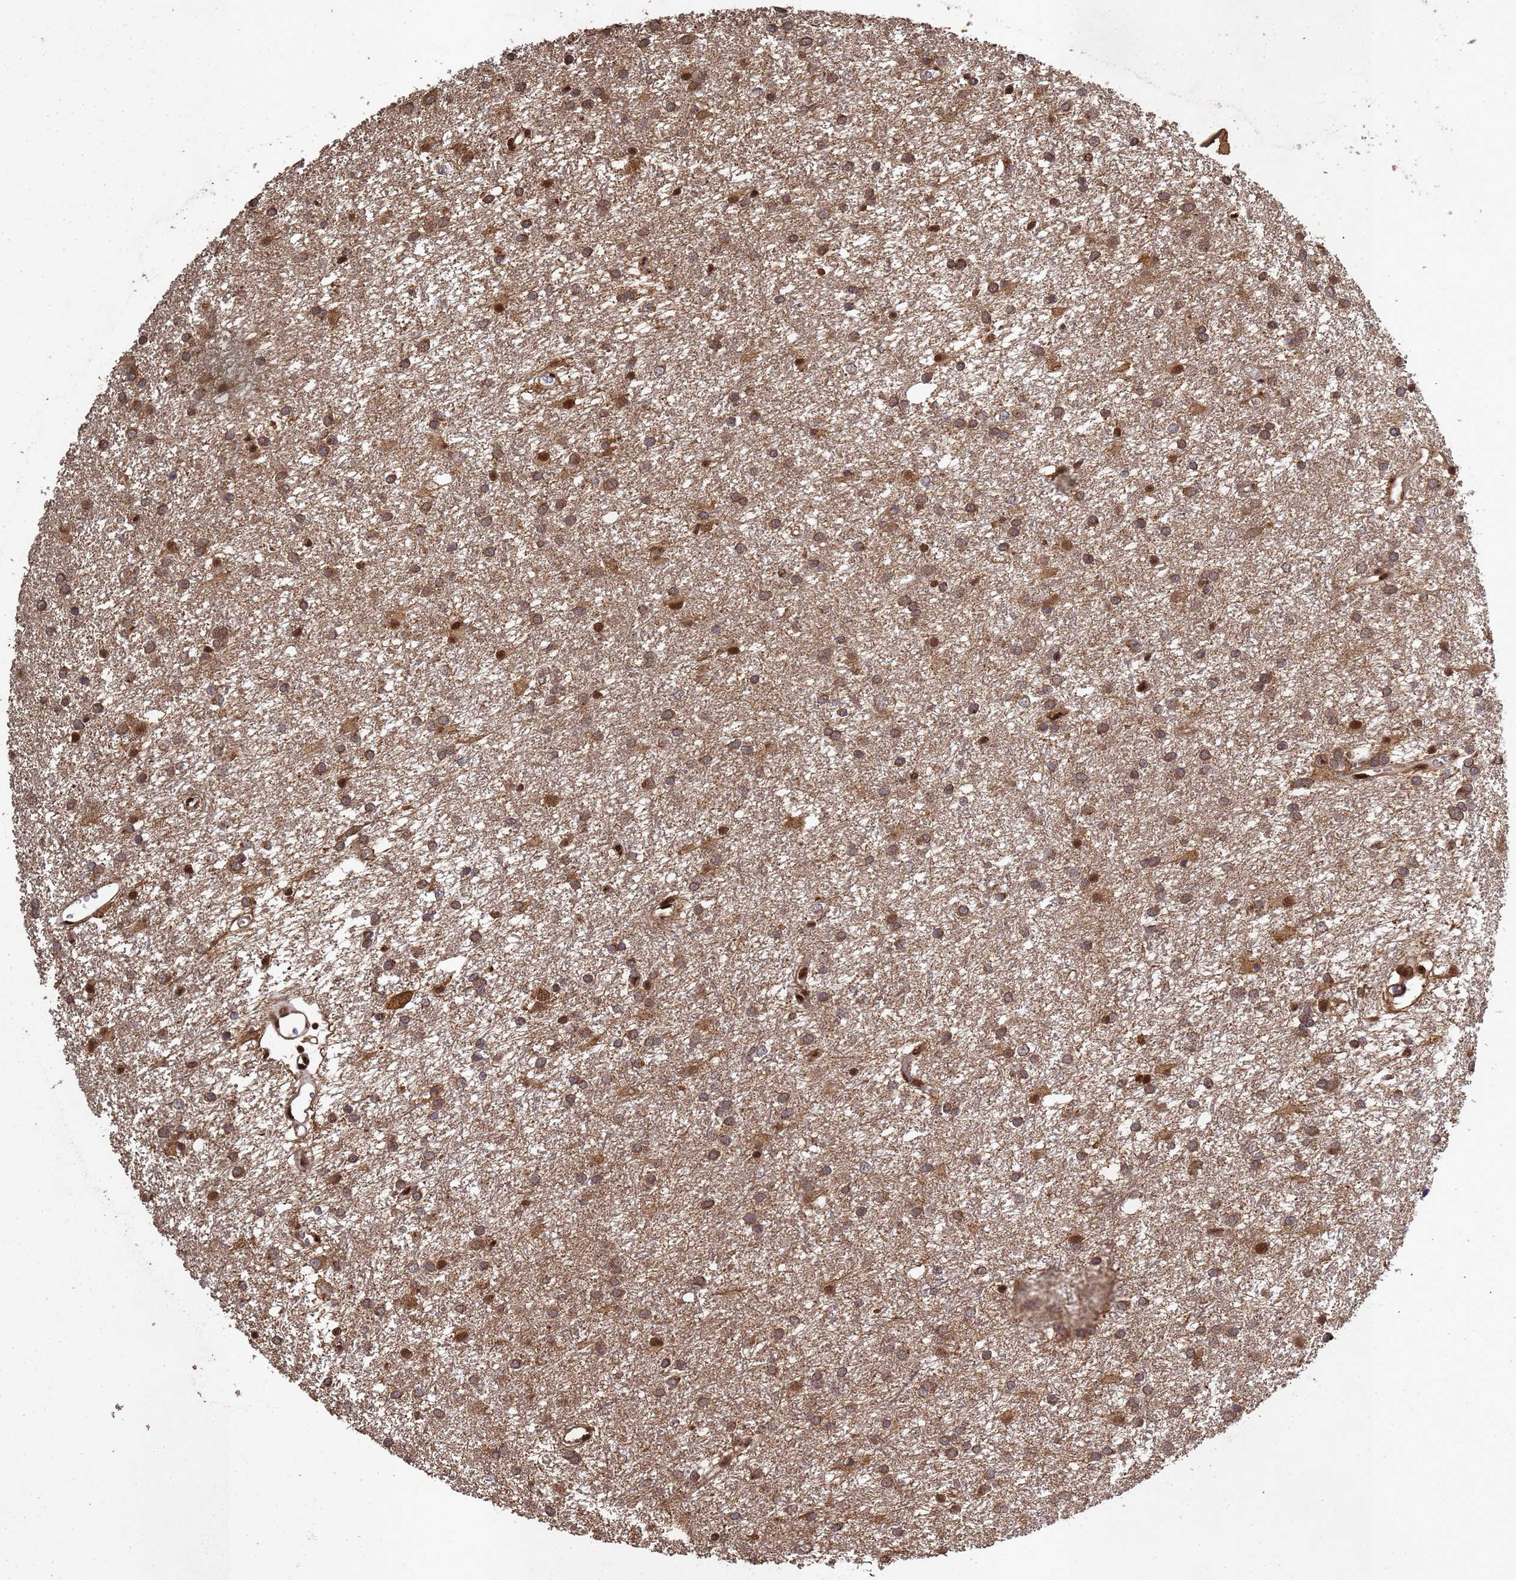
{"staining": {"intensity": "moderate", "quantity": ">75%", "location": "cytoplasmic/membranous"}, "tissue": "glioma", "cell_type": "Tumor cells", "image_type": "cancer", "snomed": [{"axis": "morphology", "description": "Glioma, malignant, High grade"}, {"axis": "topography", "description": "Brain"}], "caption": "IHC histopathology image of neoplastic tissue: human glioma stained using immunohistochemistry displays medium levels of moderate protein expression localized specifically in the cytoplasmic/membranous of tumor cells, appearing as a cytoplasmic/membranous brown color.", "gene": "SECISBP2", "patient": {"sex": "female", "age": 50}}